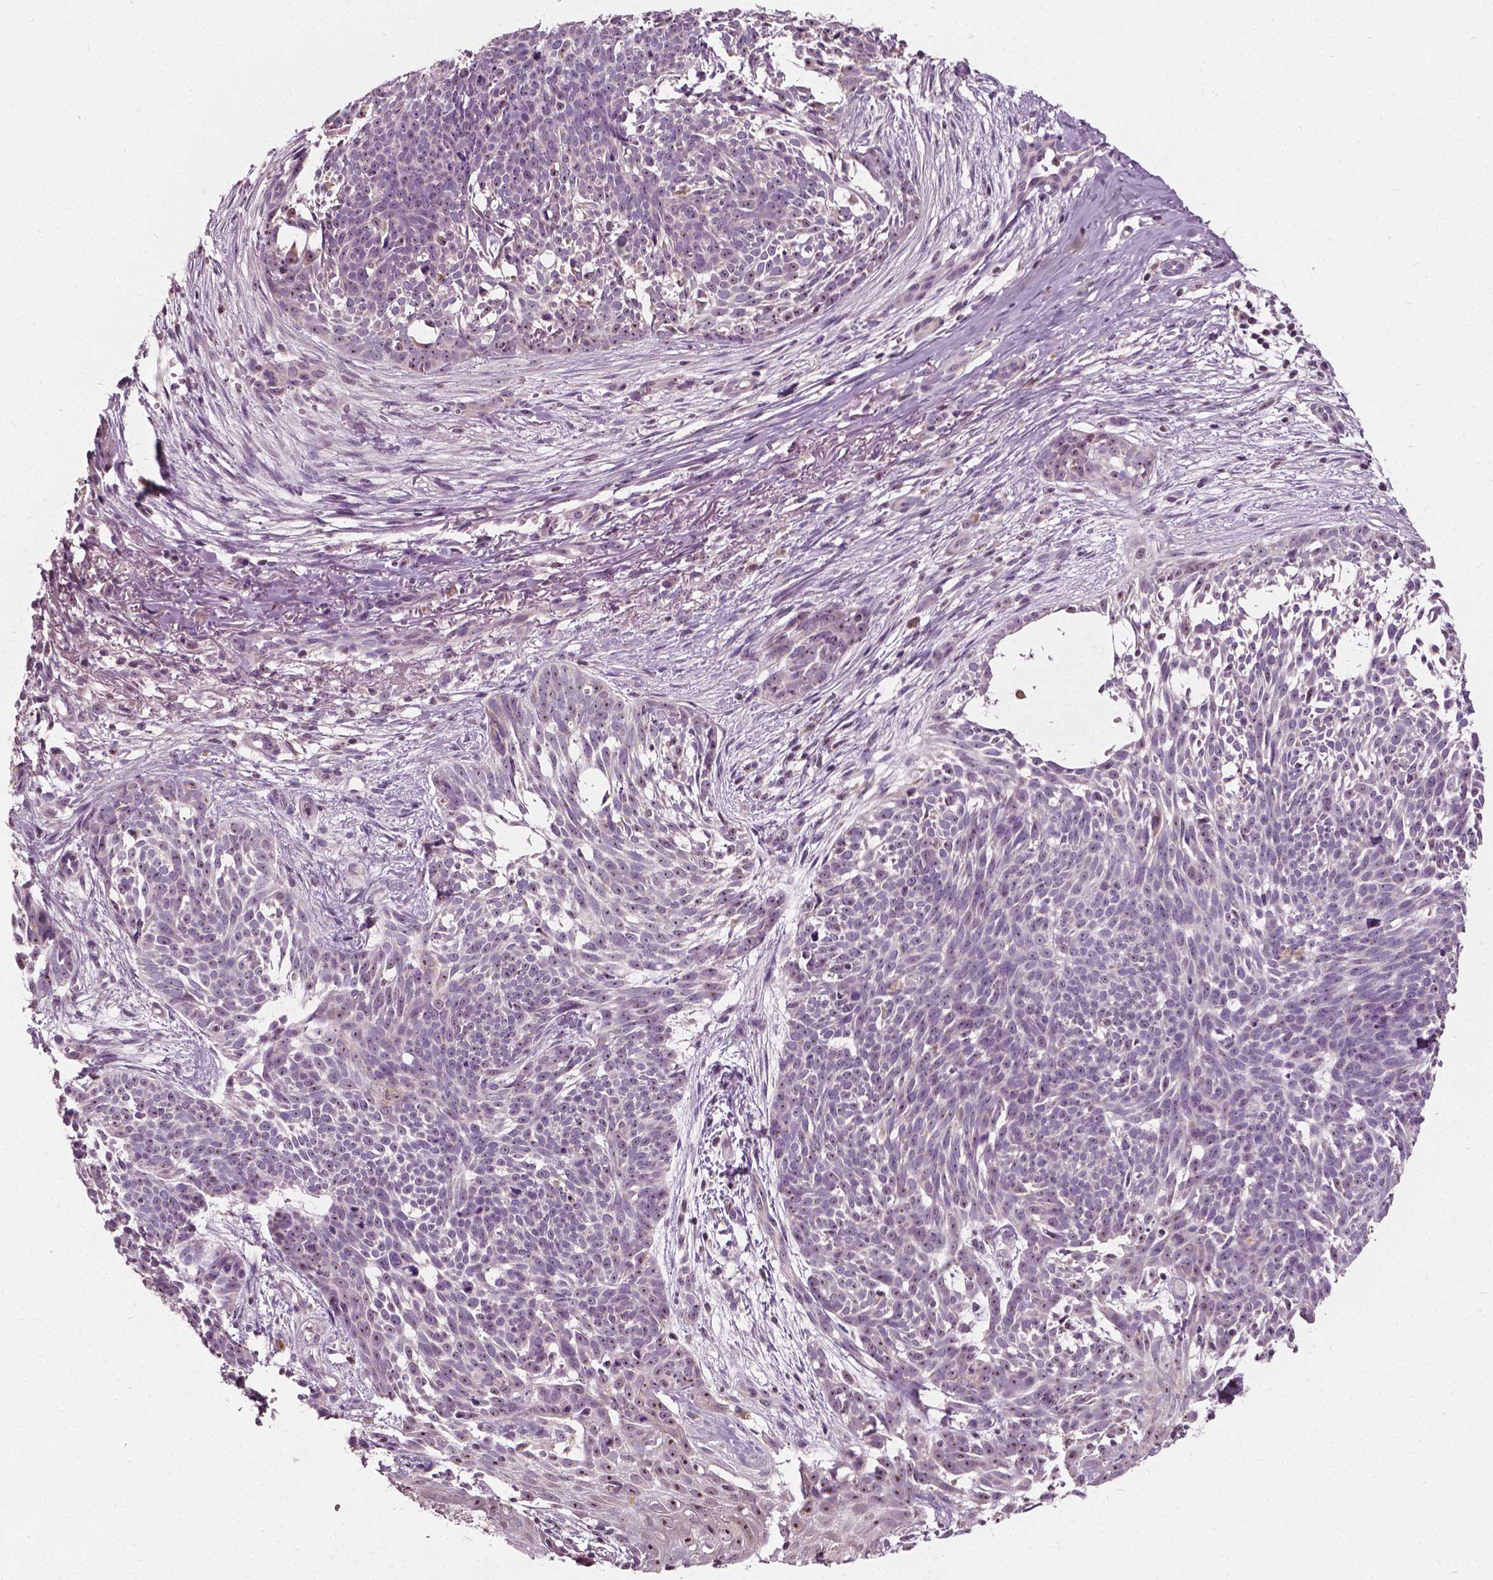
{"staining": {"intensity": "weak", "quantity": "25%-75%", "location": "nuclear"}, "tissue": "skin cancer", "cell_type": "Tumor cells", "image_type": "cancer", "snomed": [{"axis": "morphology", "description": "Basal cell carcinoma"}, {"axis": "topography", "description": "Skin"}], "caption": "High-magnification brightfield microscopy of basal cell carcinoma (skin) stained with DAB (brown) and counterstained with hematoxylin (blue). tumor cells exhibit weak nuclear positivity is identified in approximately25%-75% of cells.", "gene": "ODF3L2", "patient": {"sex": "male", "age": 88}}